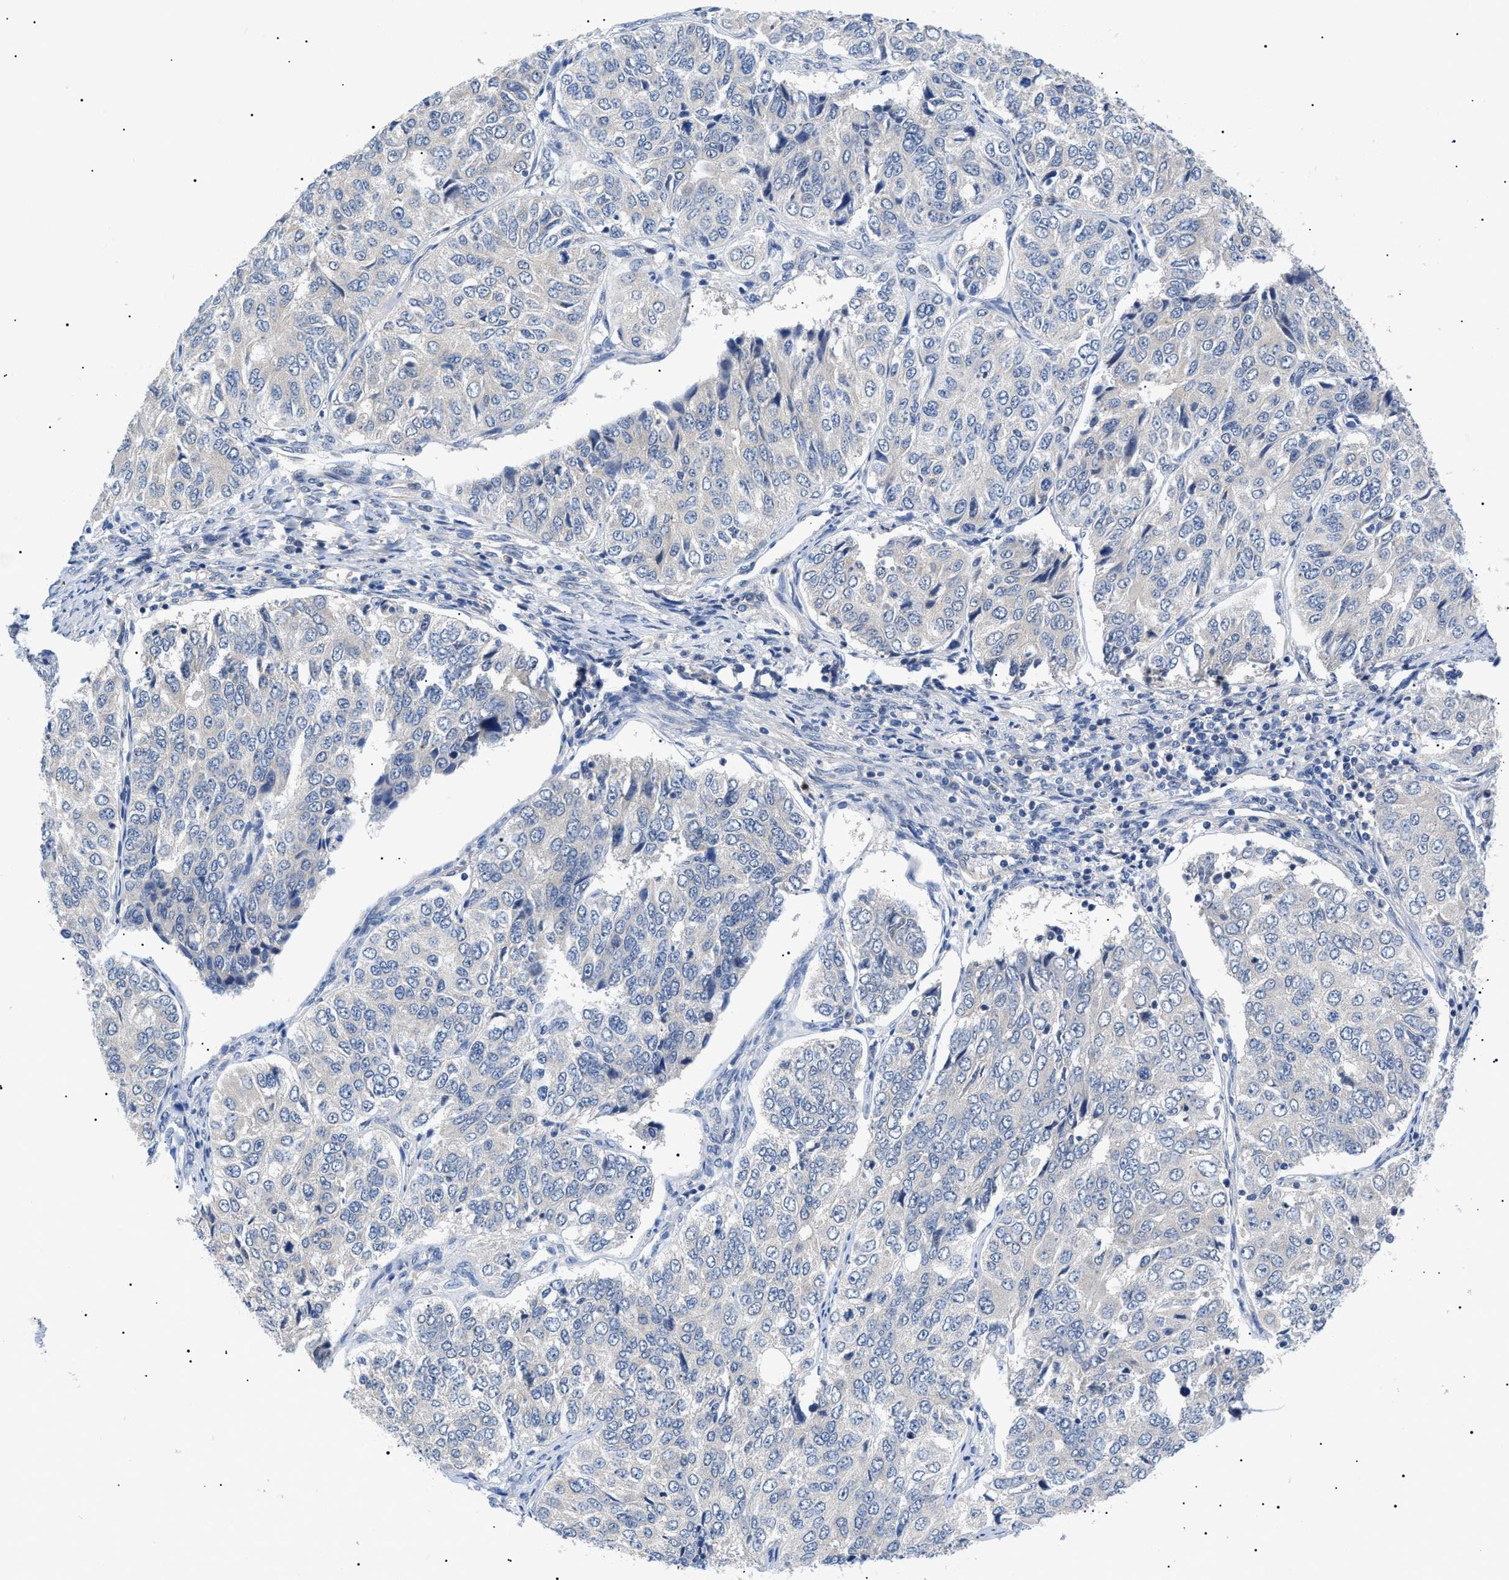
{"staining": {"intensity": "negative", "quantity": "none", "location": "none"}, "tissue": "ovarian cancer", "cell_type": "Tumor cells", "image_type": "cancer", "snomed": [{"axis": "morphology", "description": "Carcinoma, endometroid"}, {"axis": "topography", "description": "Ovary"}], "caption": "Immunohistochemistry micrograph of ovarian cancer (endometroid carcinoma) stained for a protein (brown), which demonstrates no staining in tumor cells. (DAB immunohistochemistry (IHC) with hematoxylin counter stain).", "gene": "RIPK1", "patient": {"sex": "female", "age": 51}}